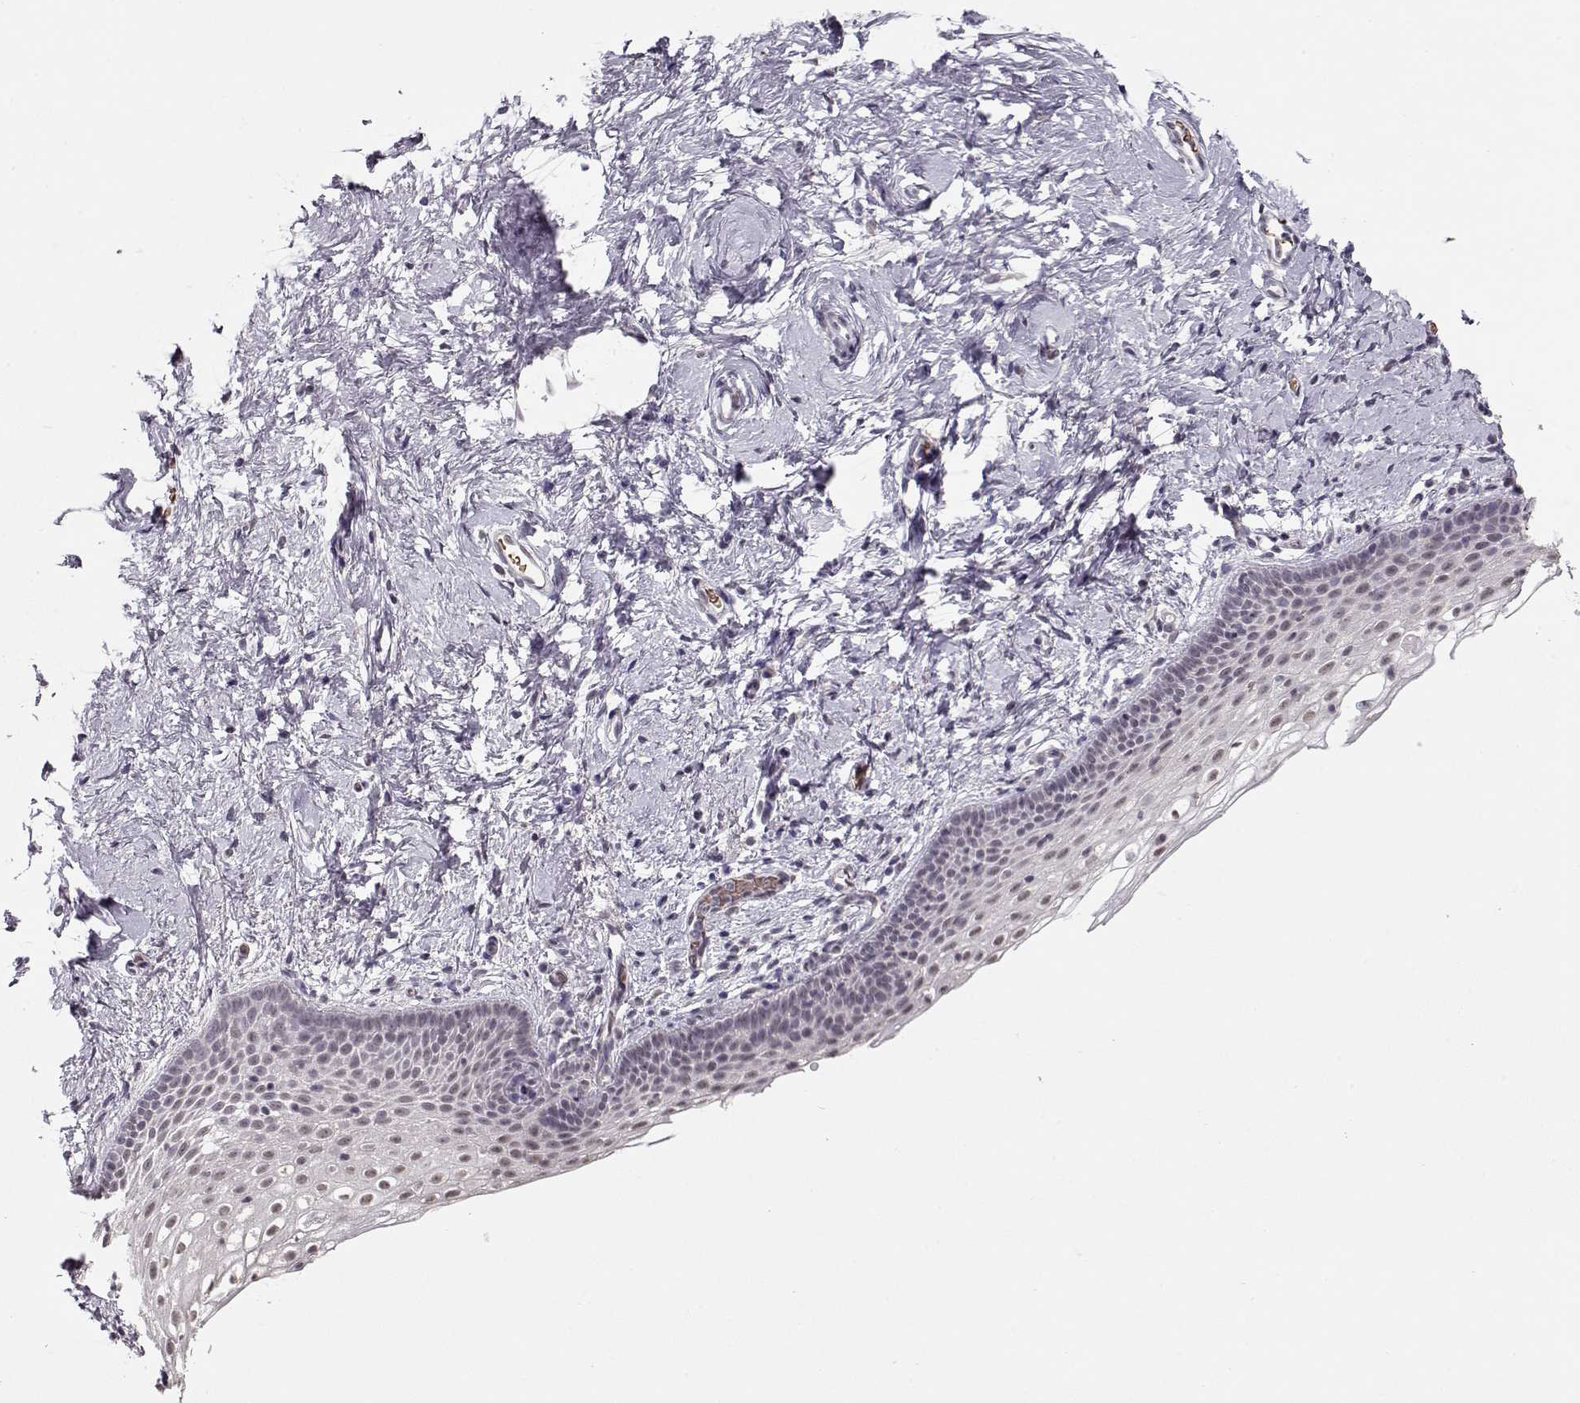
{"staining": {"intensity": "negative", "quantity": "none", "location": "none"}, "tissue": "vagina", "cell_type": "Squamous epithelial cells", "image_type": "normal", "snomed": [{"axis": "morphology", "description": "Normal tissue, NOS"}, {"axis": "topography", "description": "Vagina"}], "caption": "There is no significant positivity in squamous epithelial cells of vagina. The staining is performed using DAB (3,3'-diaminobenzidine) brown chromogen with nuclei counter-stained in using hematoxylin.", "gene": "PCP4", "patient": {"sex": "female", "age": 61}}